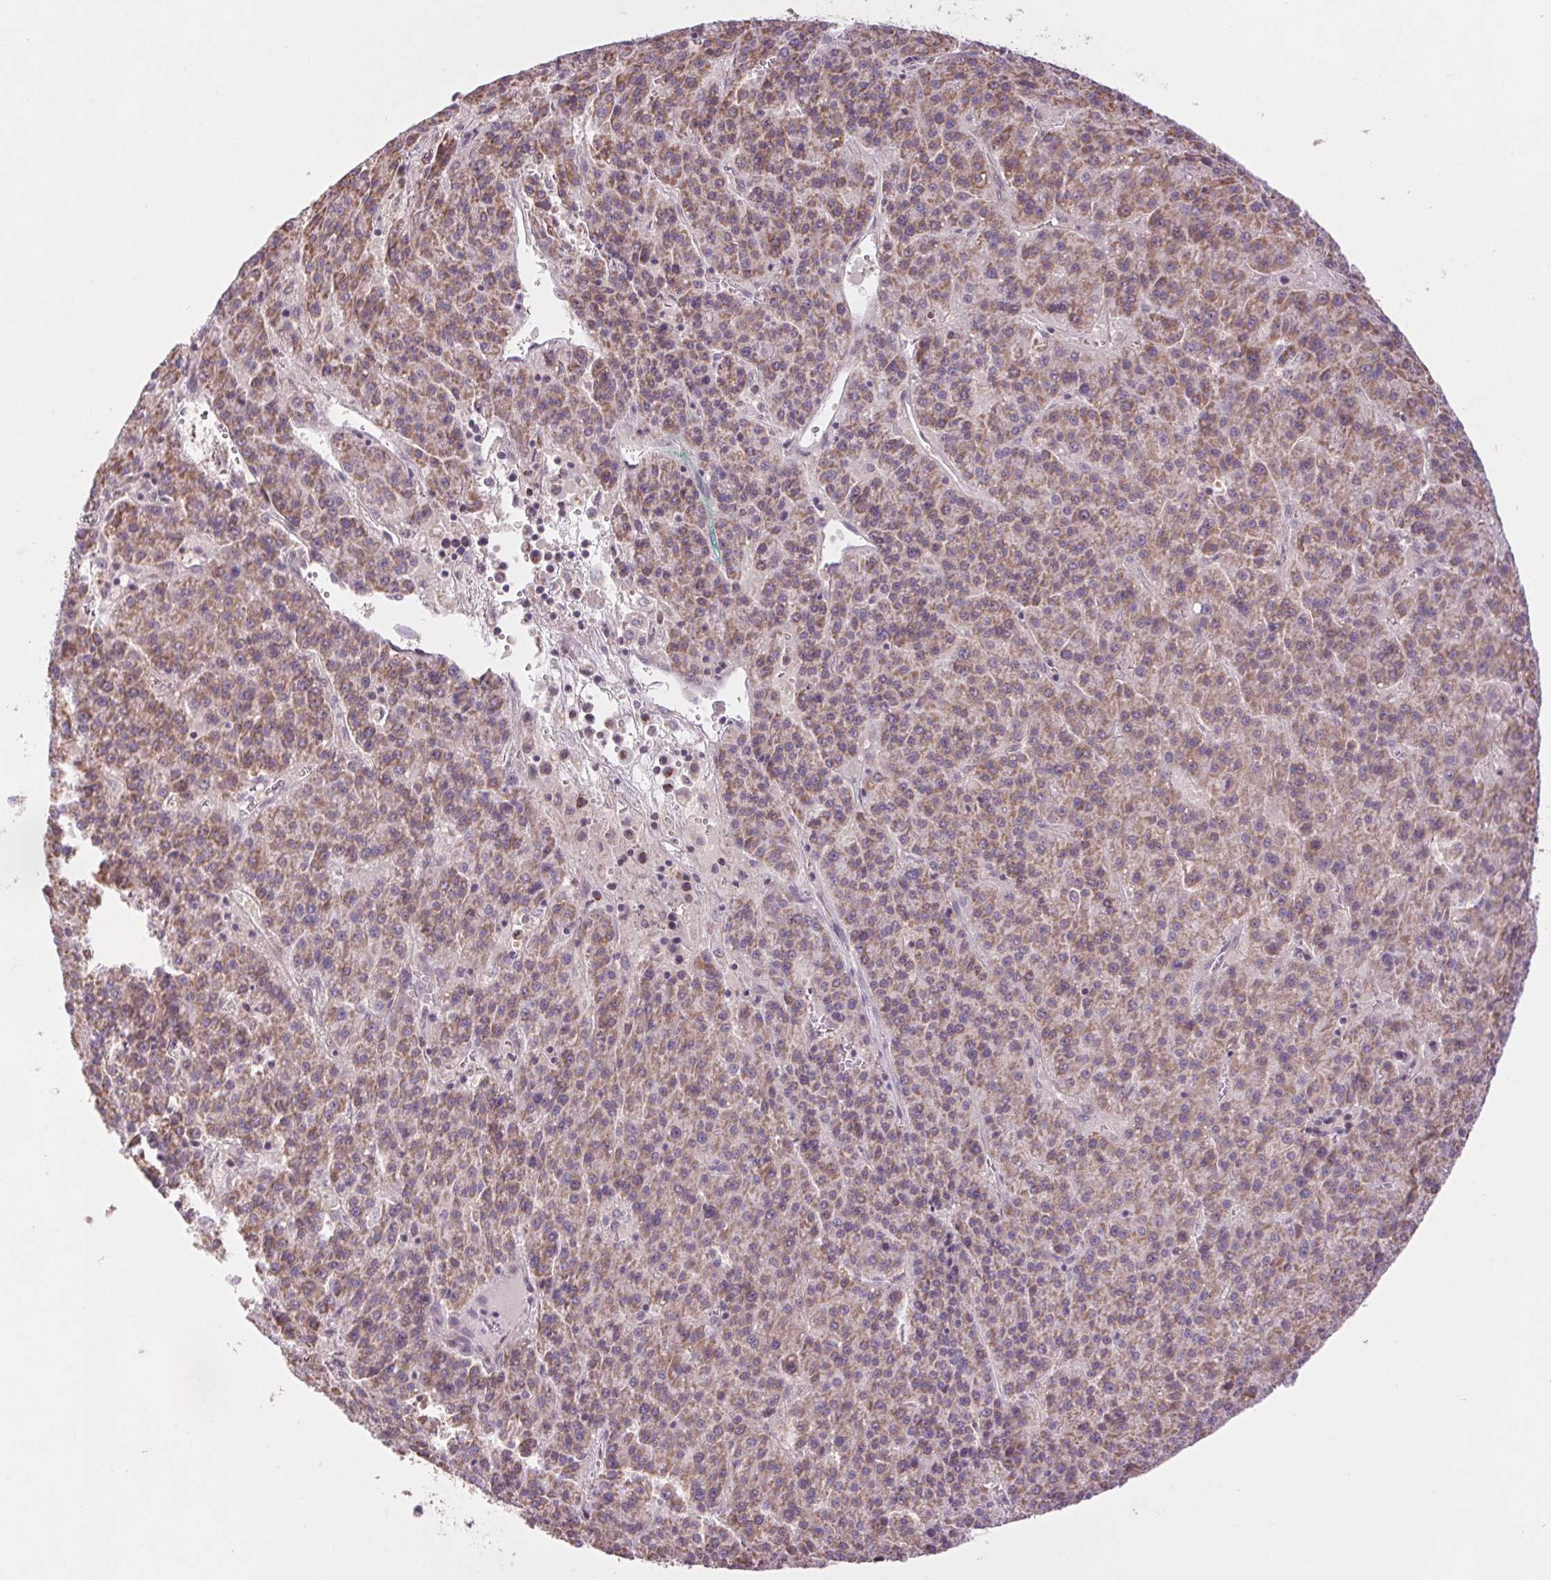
{"staining": {"intensity": "weak", "quantity": ">75%", "location": "cytoplasmic/membranous"}, "tissue": "liver cancer", "cell_type": "Tumor cells", "image_type": "cancer", "snomed": [{"axis": "morphology", "description": "Carcinoma, Hepatocellular, NOS"}, {"axis": "topography", "description": "Liver"}], "caption": "Hepatocellular carcinoma (liver) stained for a protein displays weak cytoplasmic/membranous positivity in tumor cells. Immunohistochemistry (ihc) stains the protein in brown and the nuclei are stained blue.", "gene": "MAP3K5", "patient": {"sex": "female", "age": 58}}